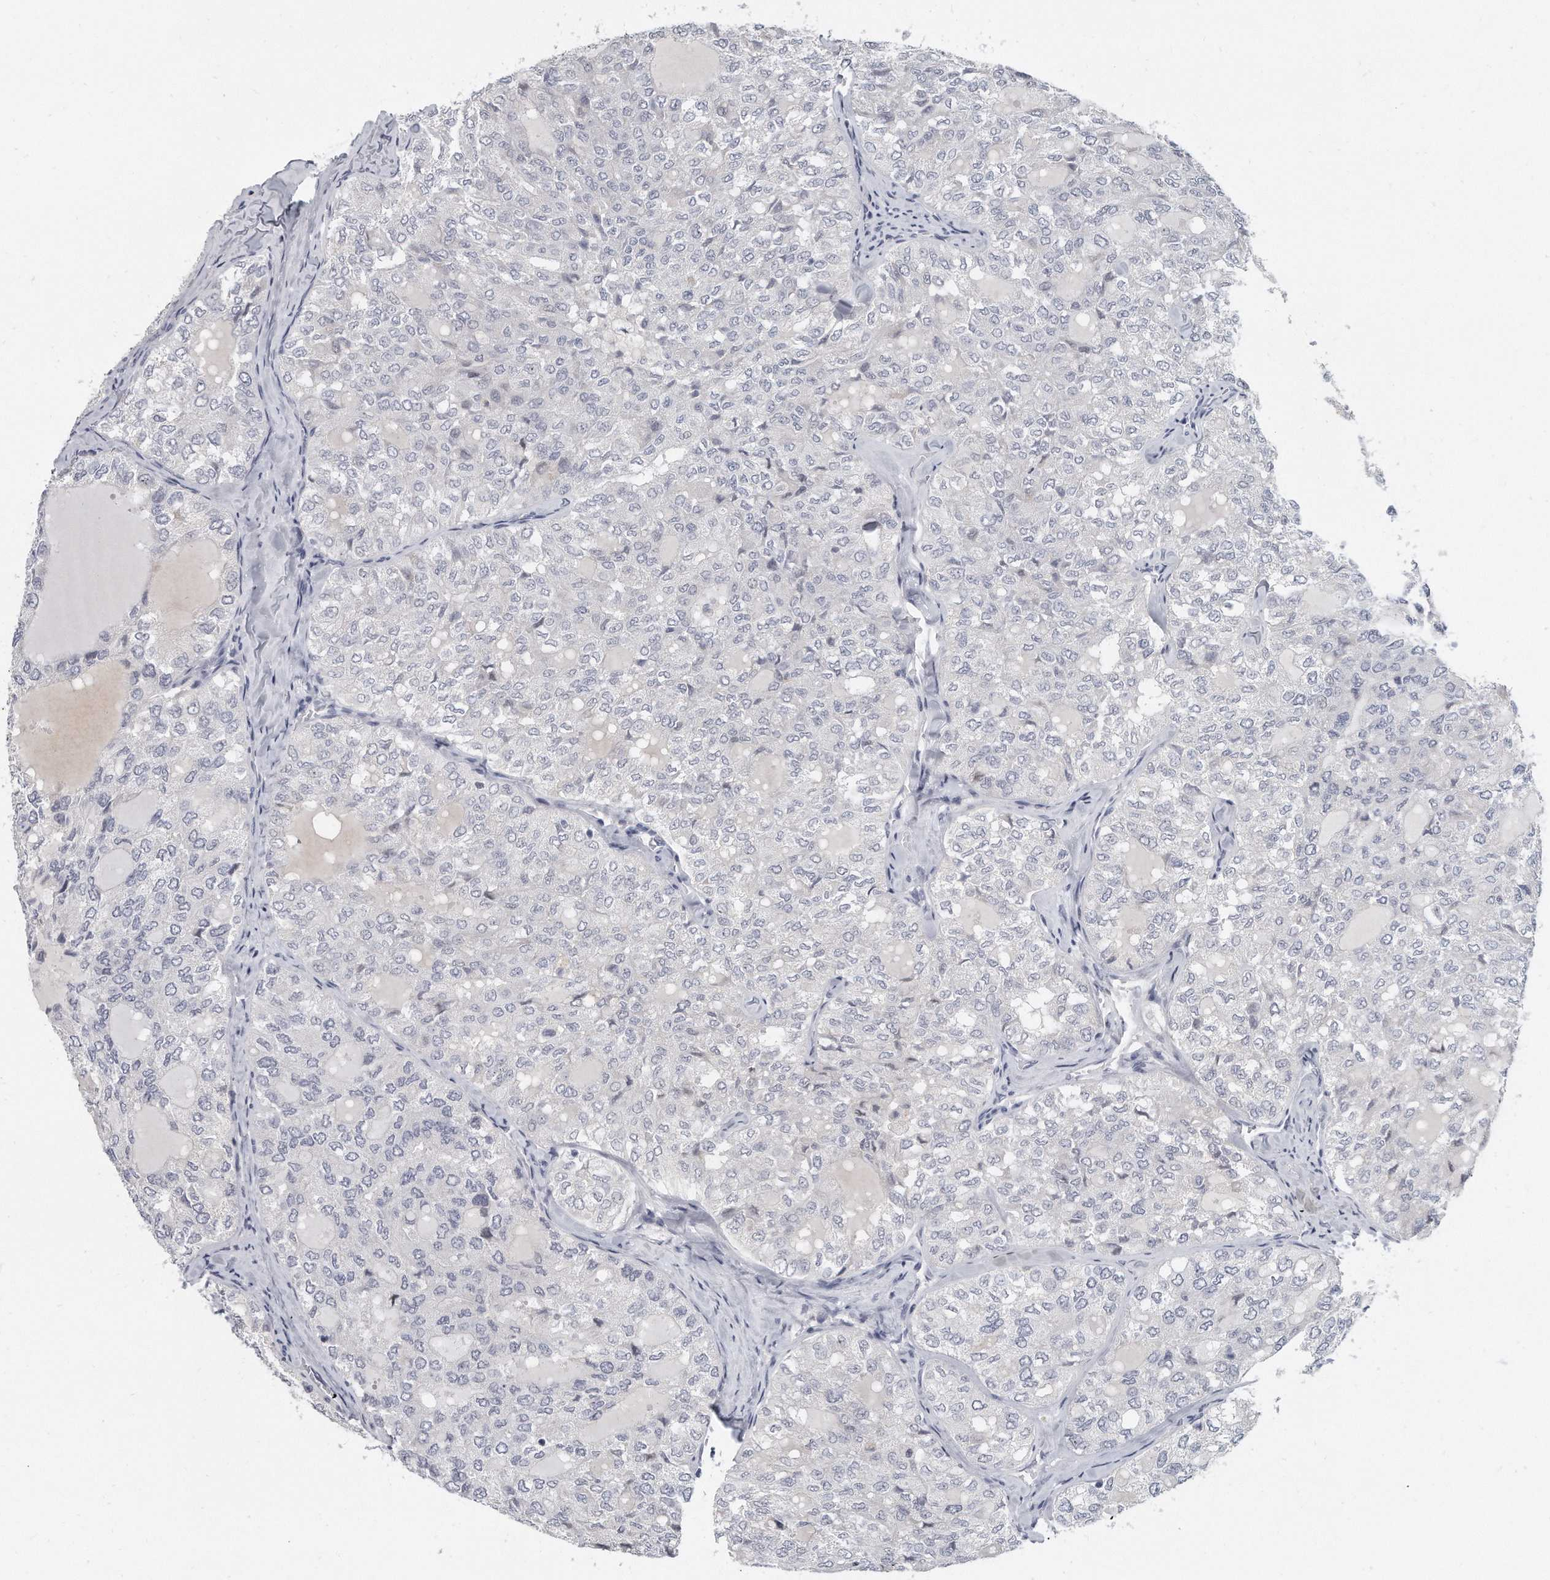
{"staining": {"intensity": "negative", "quantity": "none", "location": "none"}, "tissue": "thyroid cancer", "cell_type": "Tumor cells", "image_type": "cancer", "snomed": [{"axis": "morphology", "description": "Follicular adenoma carcinoma, NOS"}, {"axis": "topography", "description": "Thyroid gland"}], "caption": "Immunohistochemistry (IHC) image of human follicular adenoma carcinoma (thyroid) stained for a protein (brown), which reveals no staining in tumor cells.", "gene": "TFCP2L1", "patient": {"sex": "male", "age": 75}}